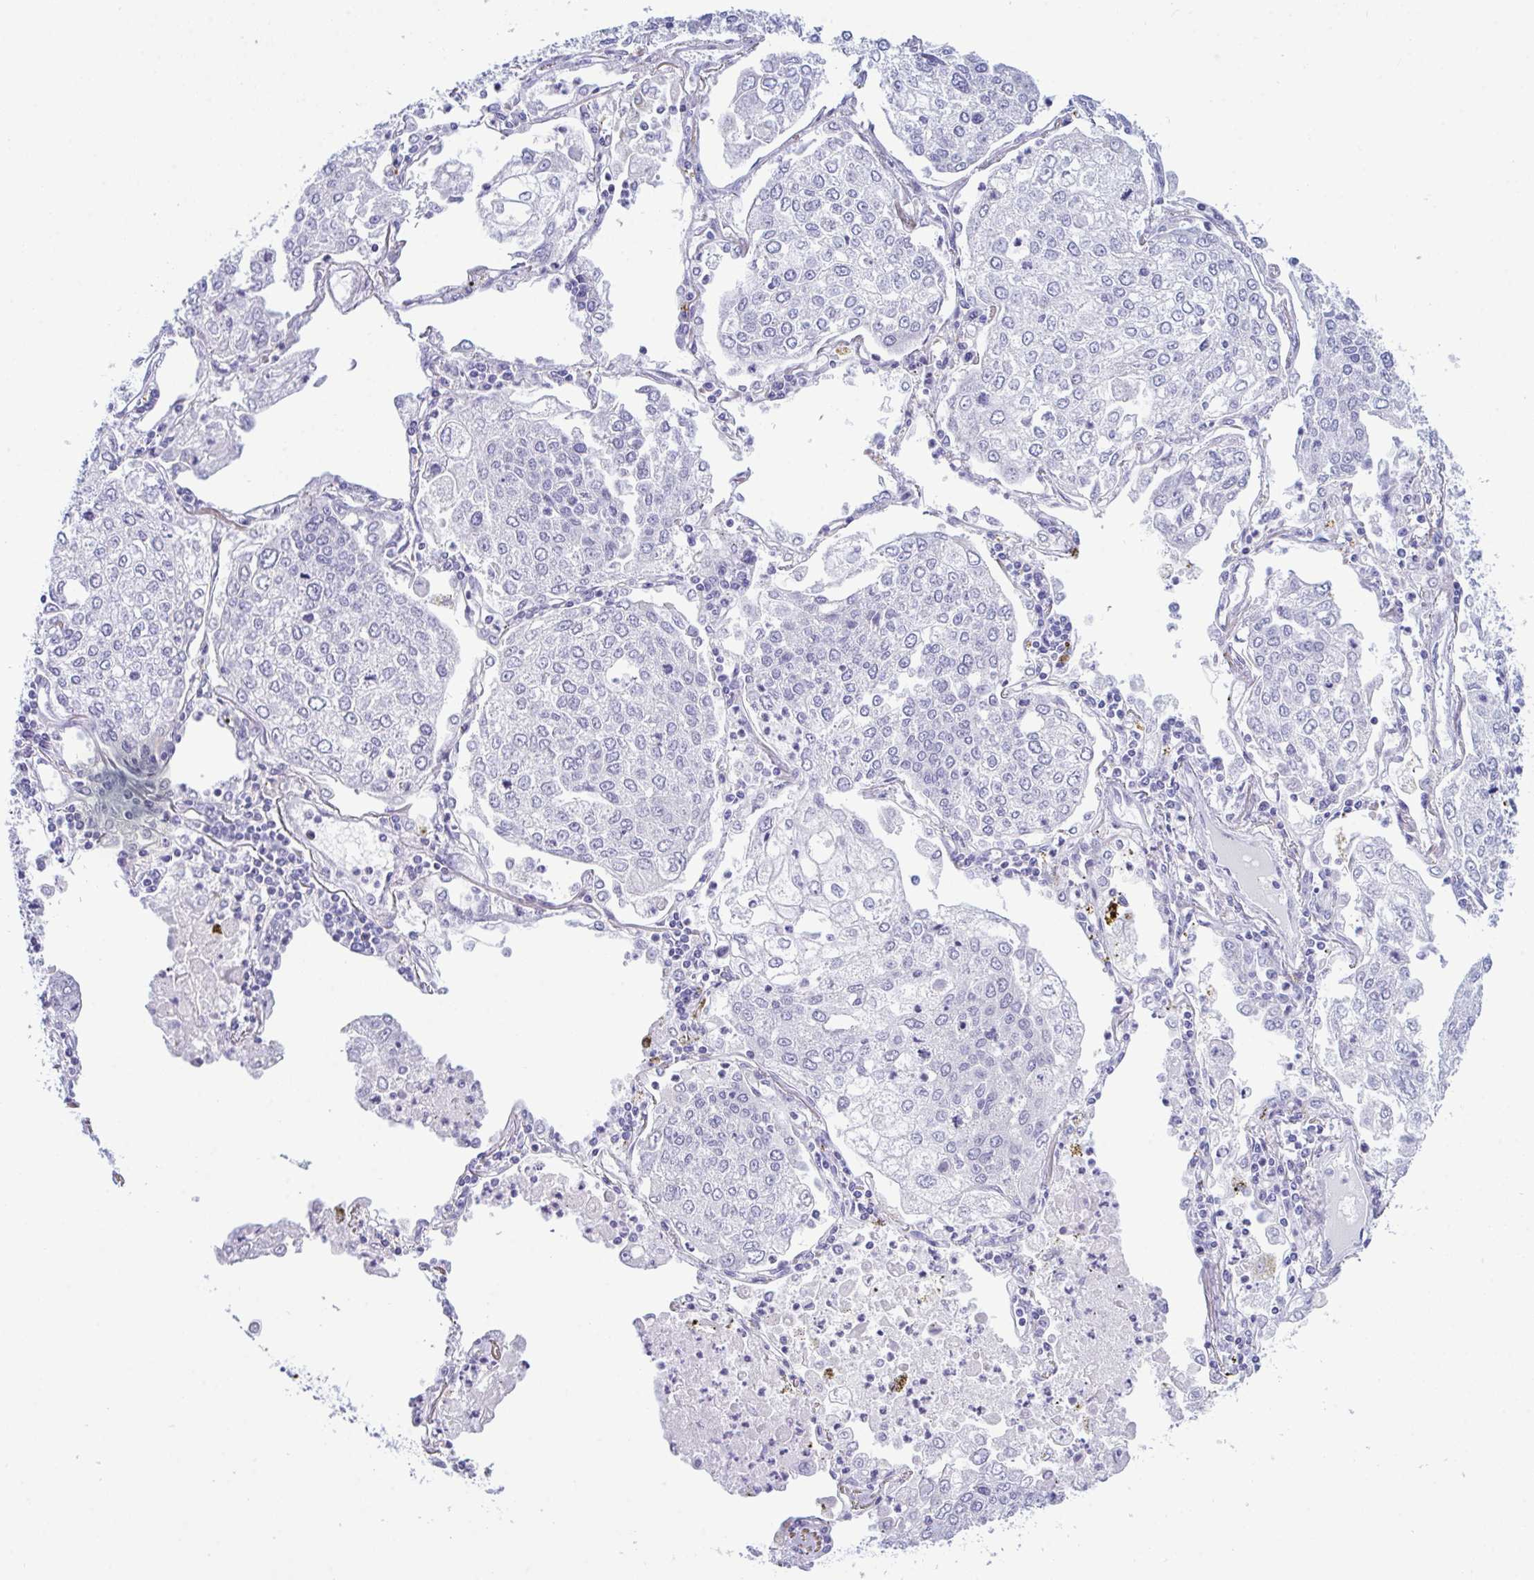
{"staining": {"intensity": "negative", "quantity": "none", "location": "none"}, "tissue": "lung cancer", "cell_type": "Tumor cells", "image_type": "cancer", "snomed": [{"axis": "morphology", "description": "Squamous cell carcinoma, NOS"}, {"axis": "topography", "description": "Lung"}], "caption": "Image shows no significant protein positivity in tumor cells of lung cancer (squamous cell carcinoma).", "gene": "BBS1", "patient": {"sex": "male", "age": 74}}